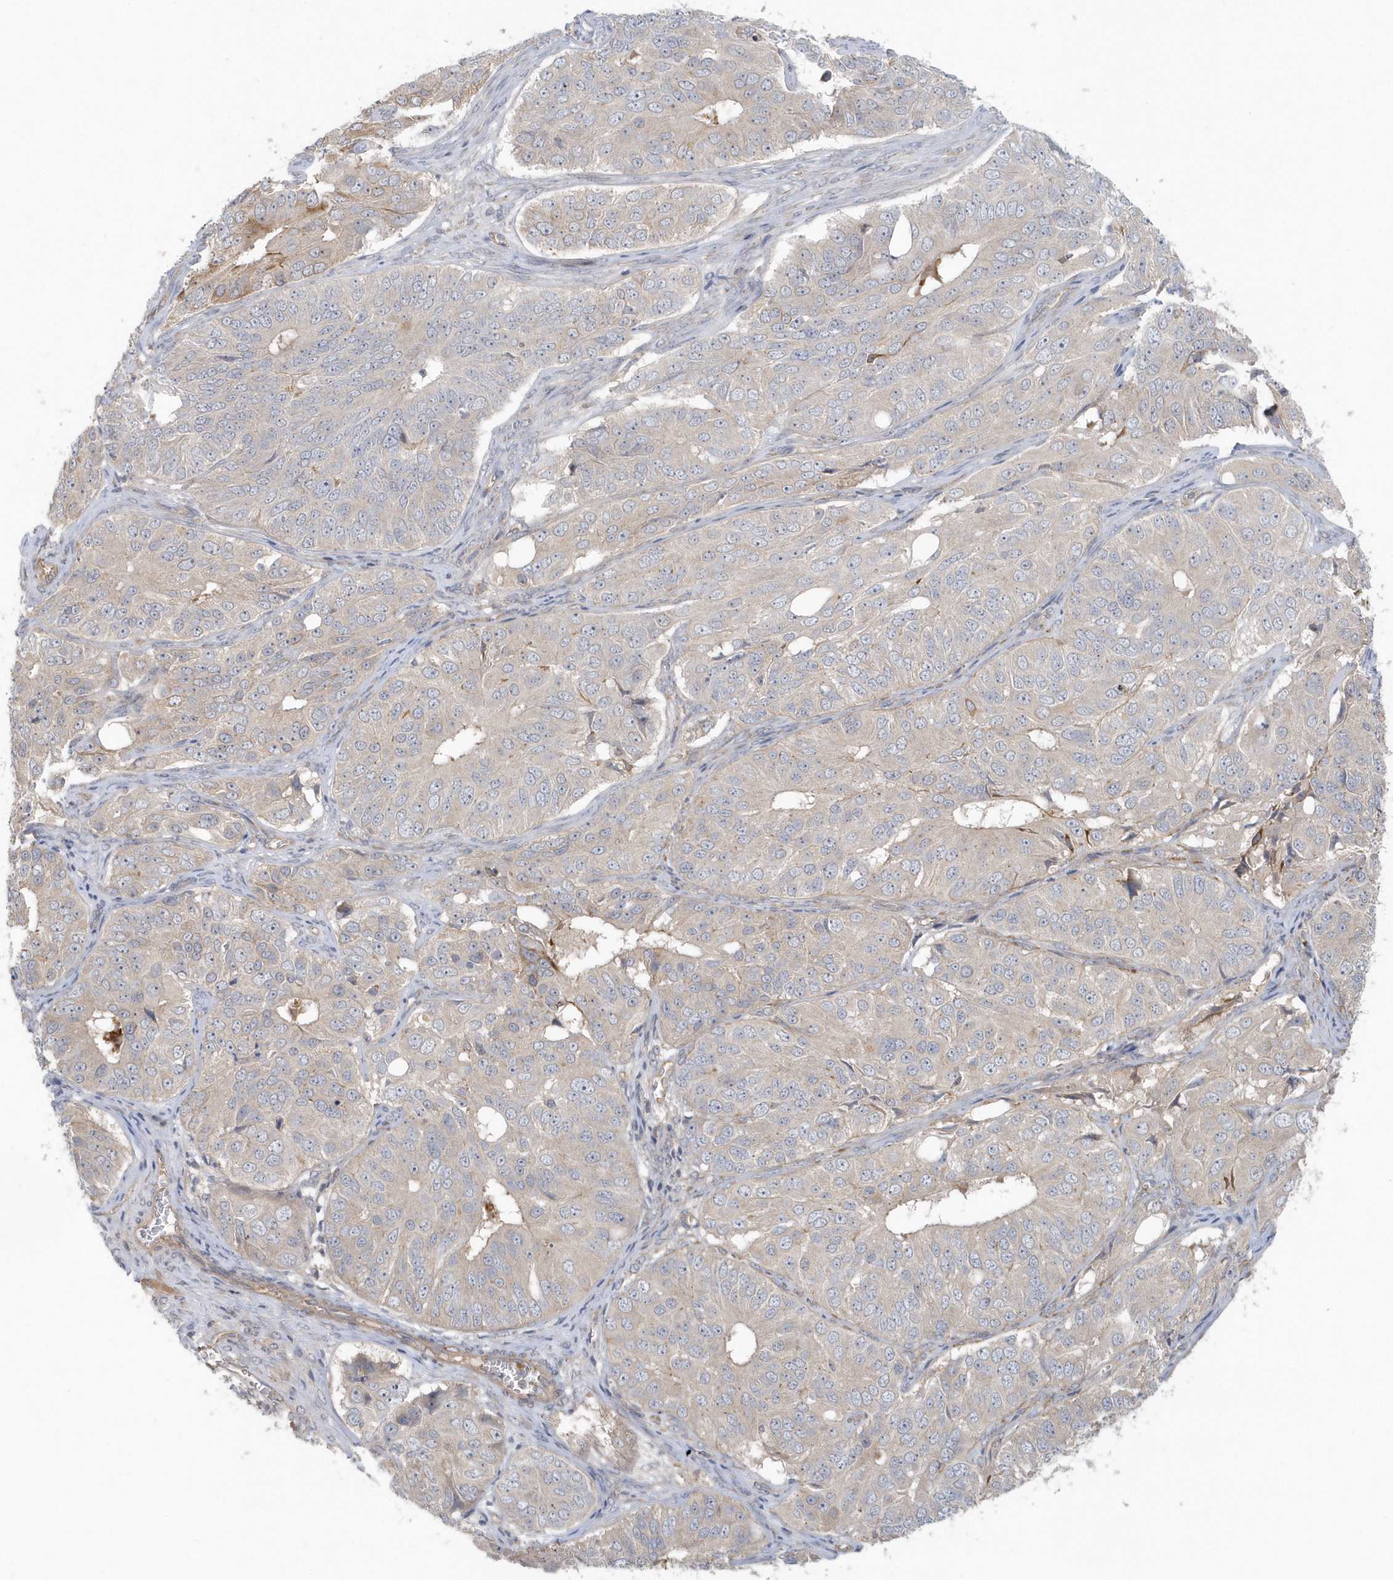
{"staining": {"intensity": "negative", "quantity": "none", "location": "none"}, "tissue": "ovarian cancer", "cell_type": "Tumor cells", "image_type": "cancer", "snomed": [{"axis": "morphology", "description": "Carcinoma, endometroid"}, {"axis": "topography", "description": "Ovary"}], "caption": "A high-resolution photomicrograph shows immunohistochemistry staining of ovarian endometroid carcinoma, which exhibits no significant staining in tumor cells. (Stains: DAB (3,3'-diaminobenzidine) immunohistochemistry with hematoxylin counter stain, Microscopy: brightfield microscopy at high magnification).", "gene": "ACTR1A", "patient": {"sex": "female", "age": 51}}